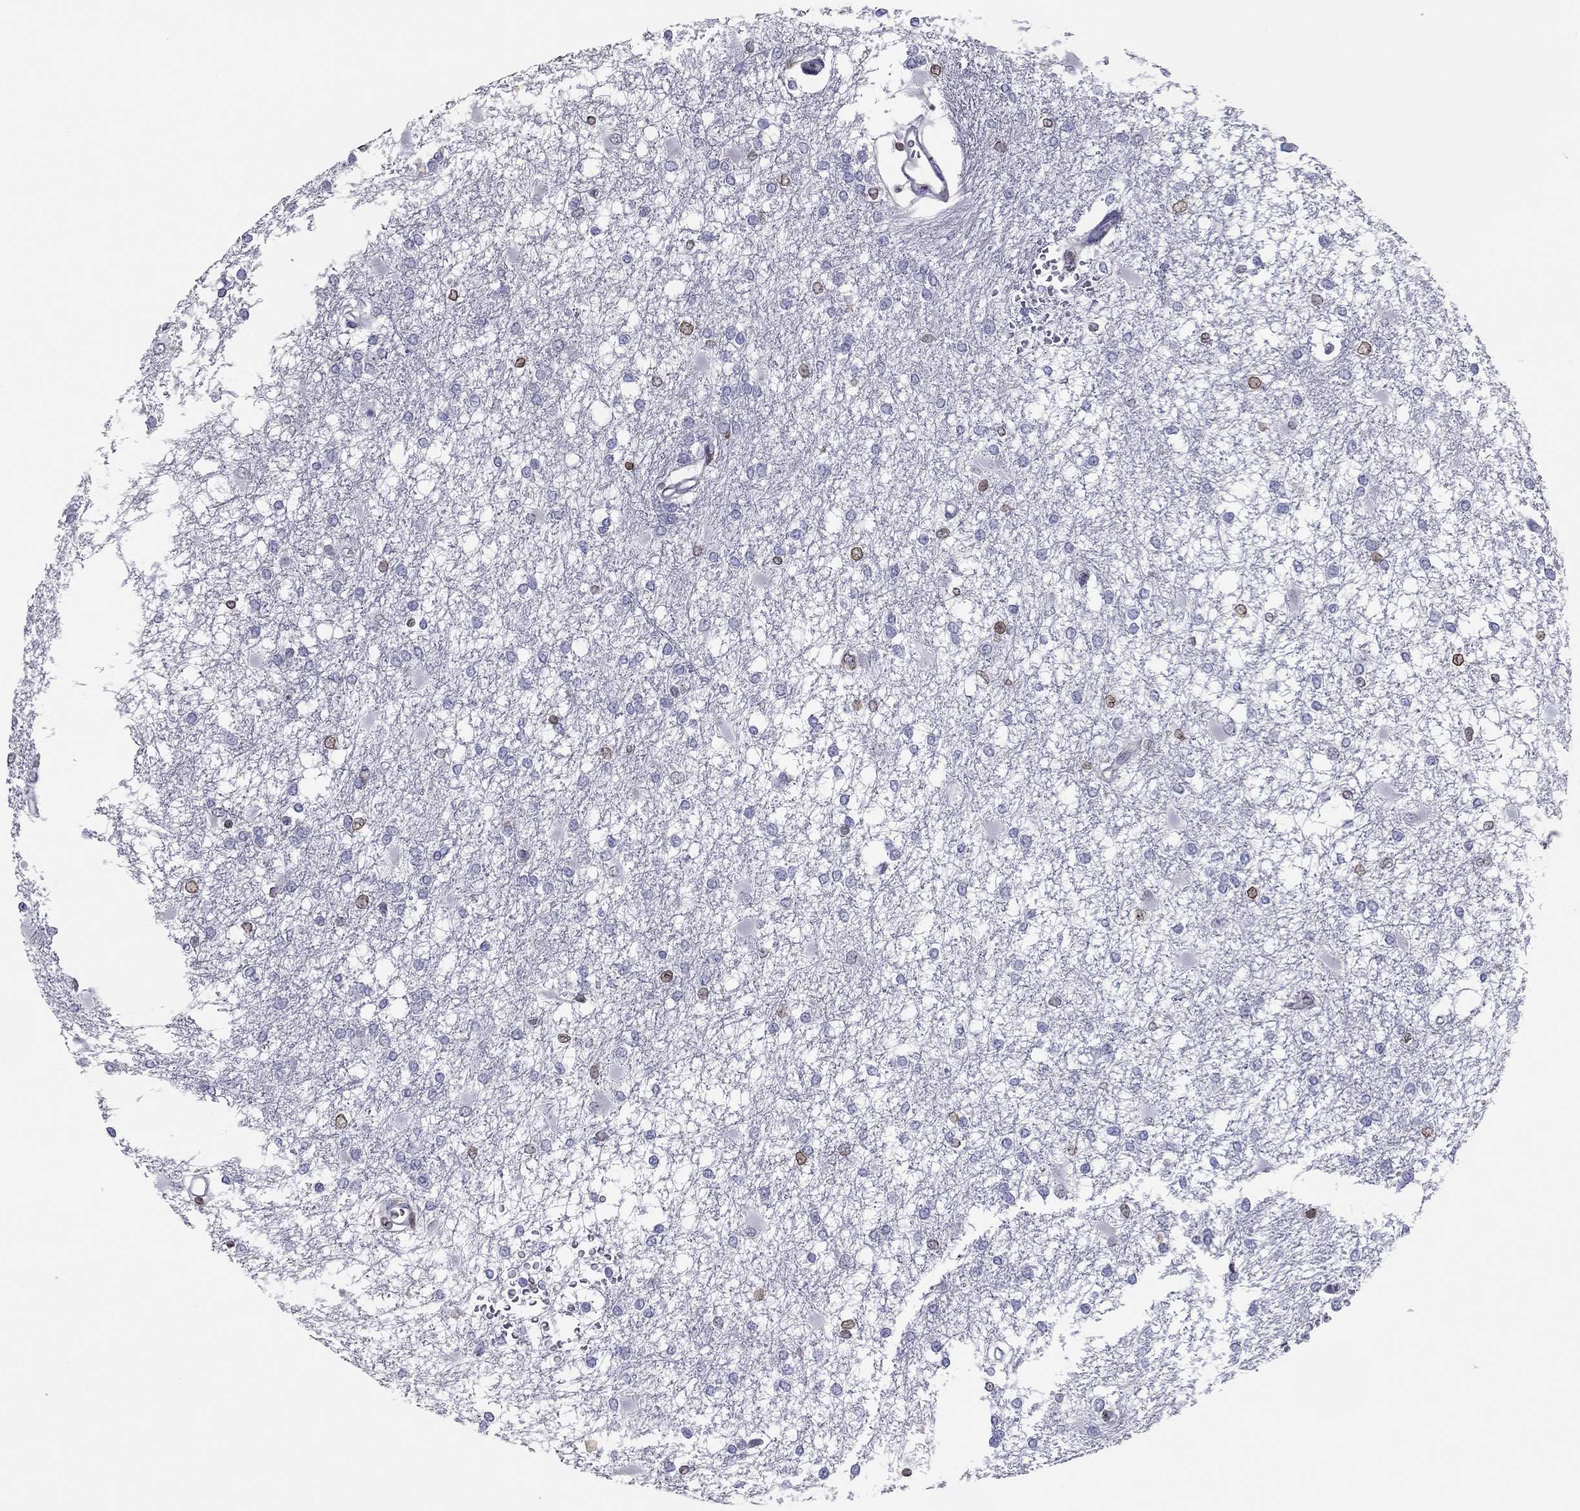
{"staining": {"intensity": "moderate", "quantity": "<25%", "location": "cytoplasmic/membranous,nuclear"}, "tissue": "glioma", "cell_type": "Tumor cells", "image_type": "cancer", "snomed": [{"axis": "morphology", "description": "Glioma, malignant, High grade"}, {"axis": "topography", "description": "Cerebral cortex"}], "caption": "Protein staining demonstrates moderate cytoplasmic/membranous and nuclear expression in about <25% of tumor cells in glioma.", "gene": "ESPL1", "patient": {"sex": "male", "age": 79}}